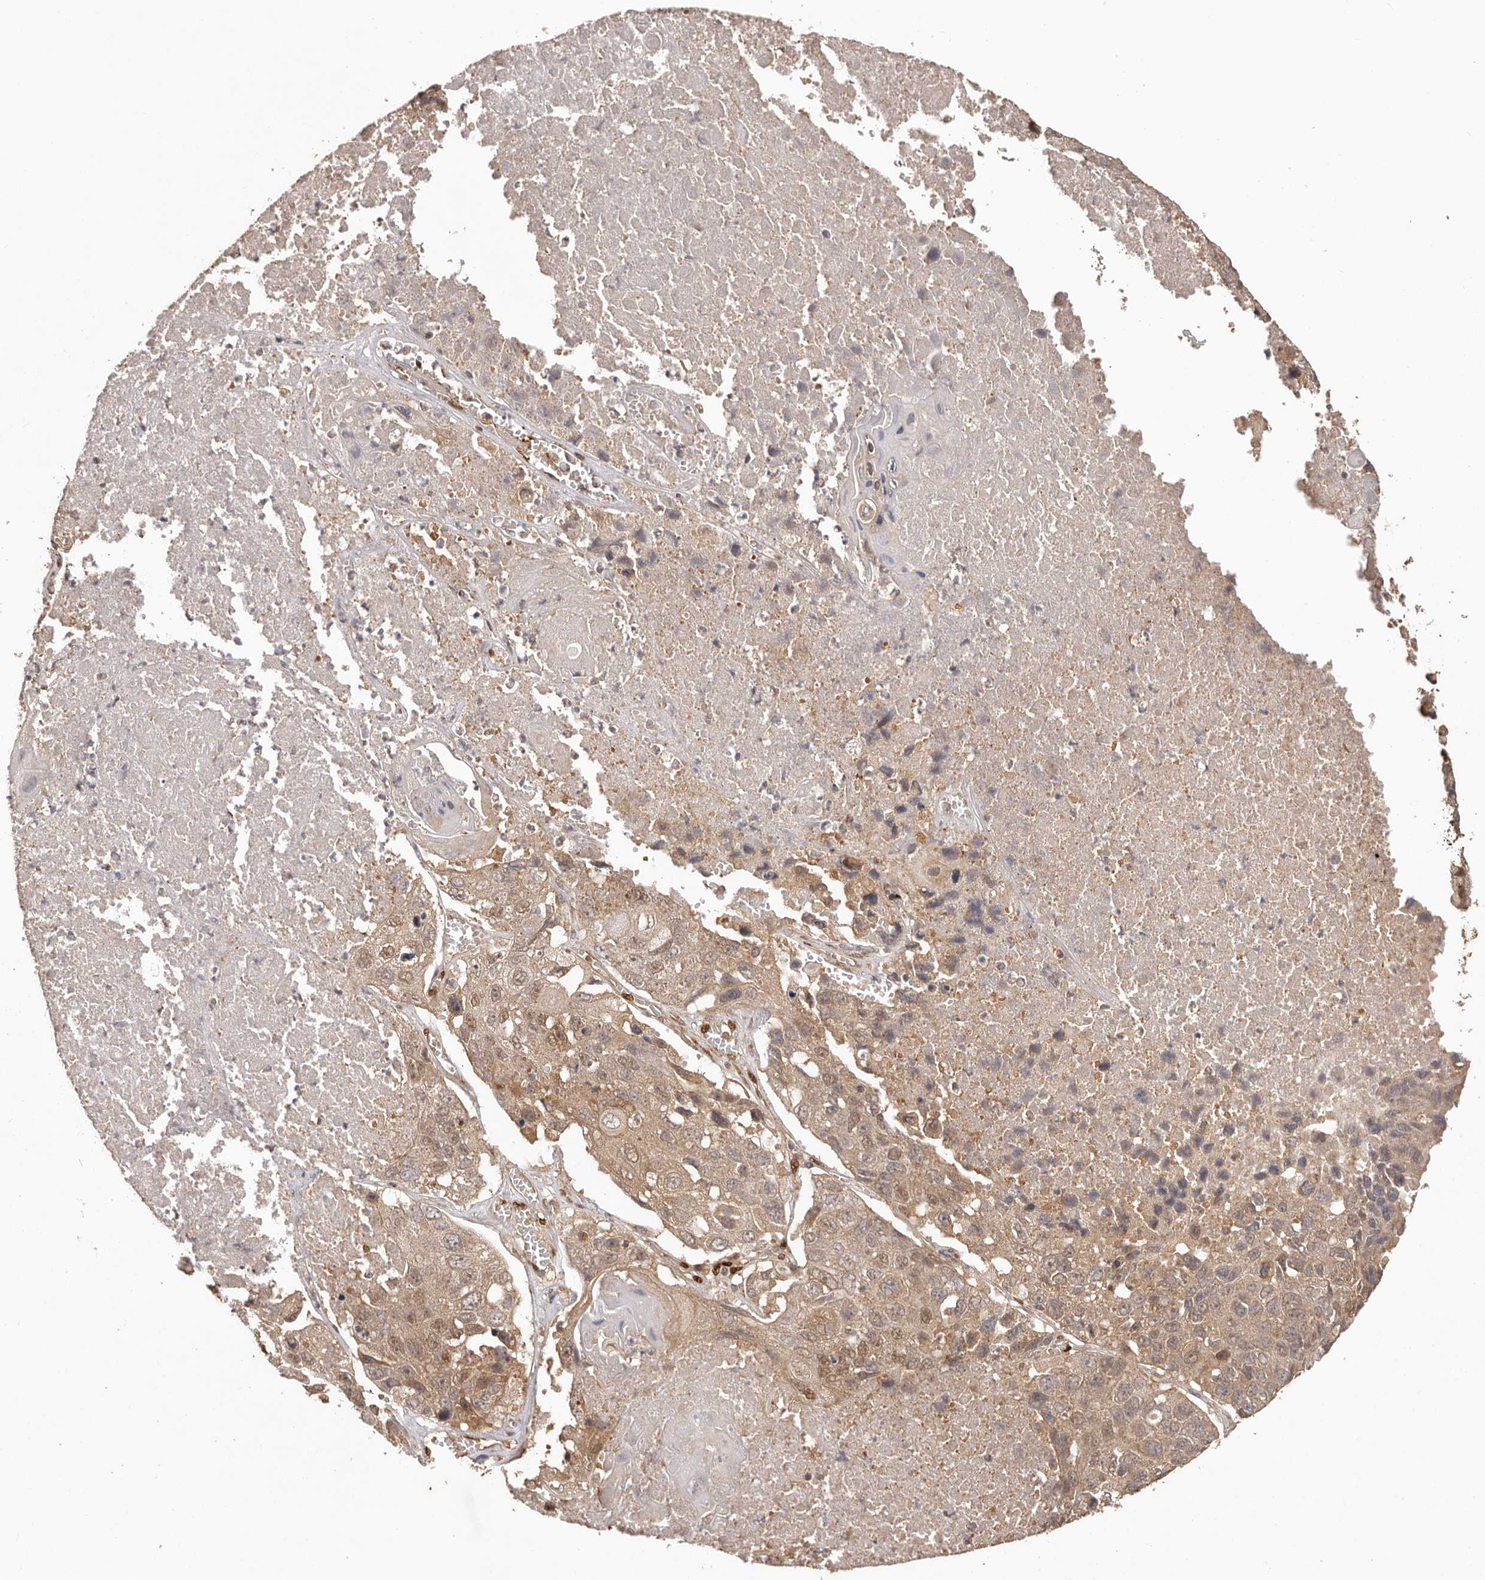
{"staining": {"intensity": "weak", "quantity": ">75%", "location": "cytoplasmic/membranous"}, "tissue": "lung cancer", "cell_type": "Tumor cells", "image_type": "cancer", "snomed": [{"axis": "morphology", "description": "Squamous cell carcinoma, NOS"}, {"axis": "topography", "description": "Lung"}], "caption": "Protein staining exhibits weak cytoplasmic/membranous expression in about >75% of tumor cells in lung cancer (squamous cell carcinoma).", "gene": "UBR2", "patient": {"sex": "male", "age": 61}}